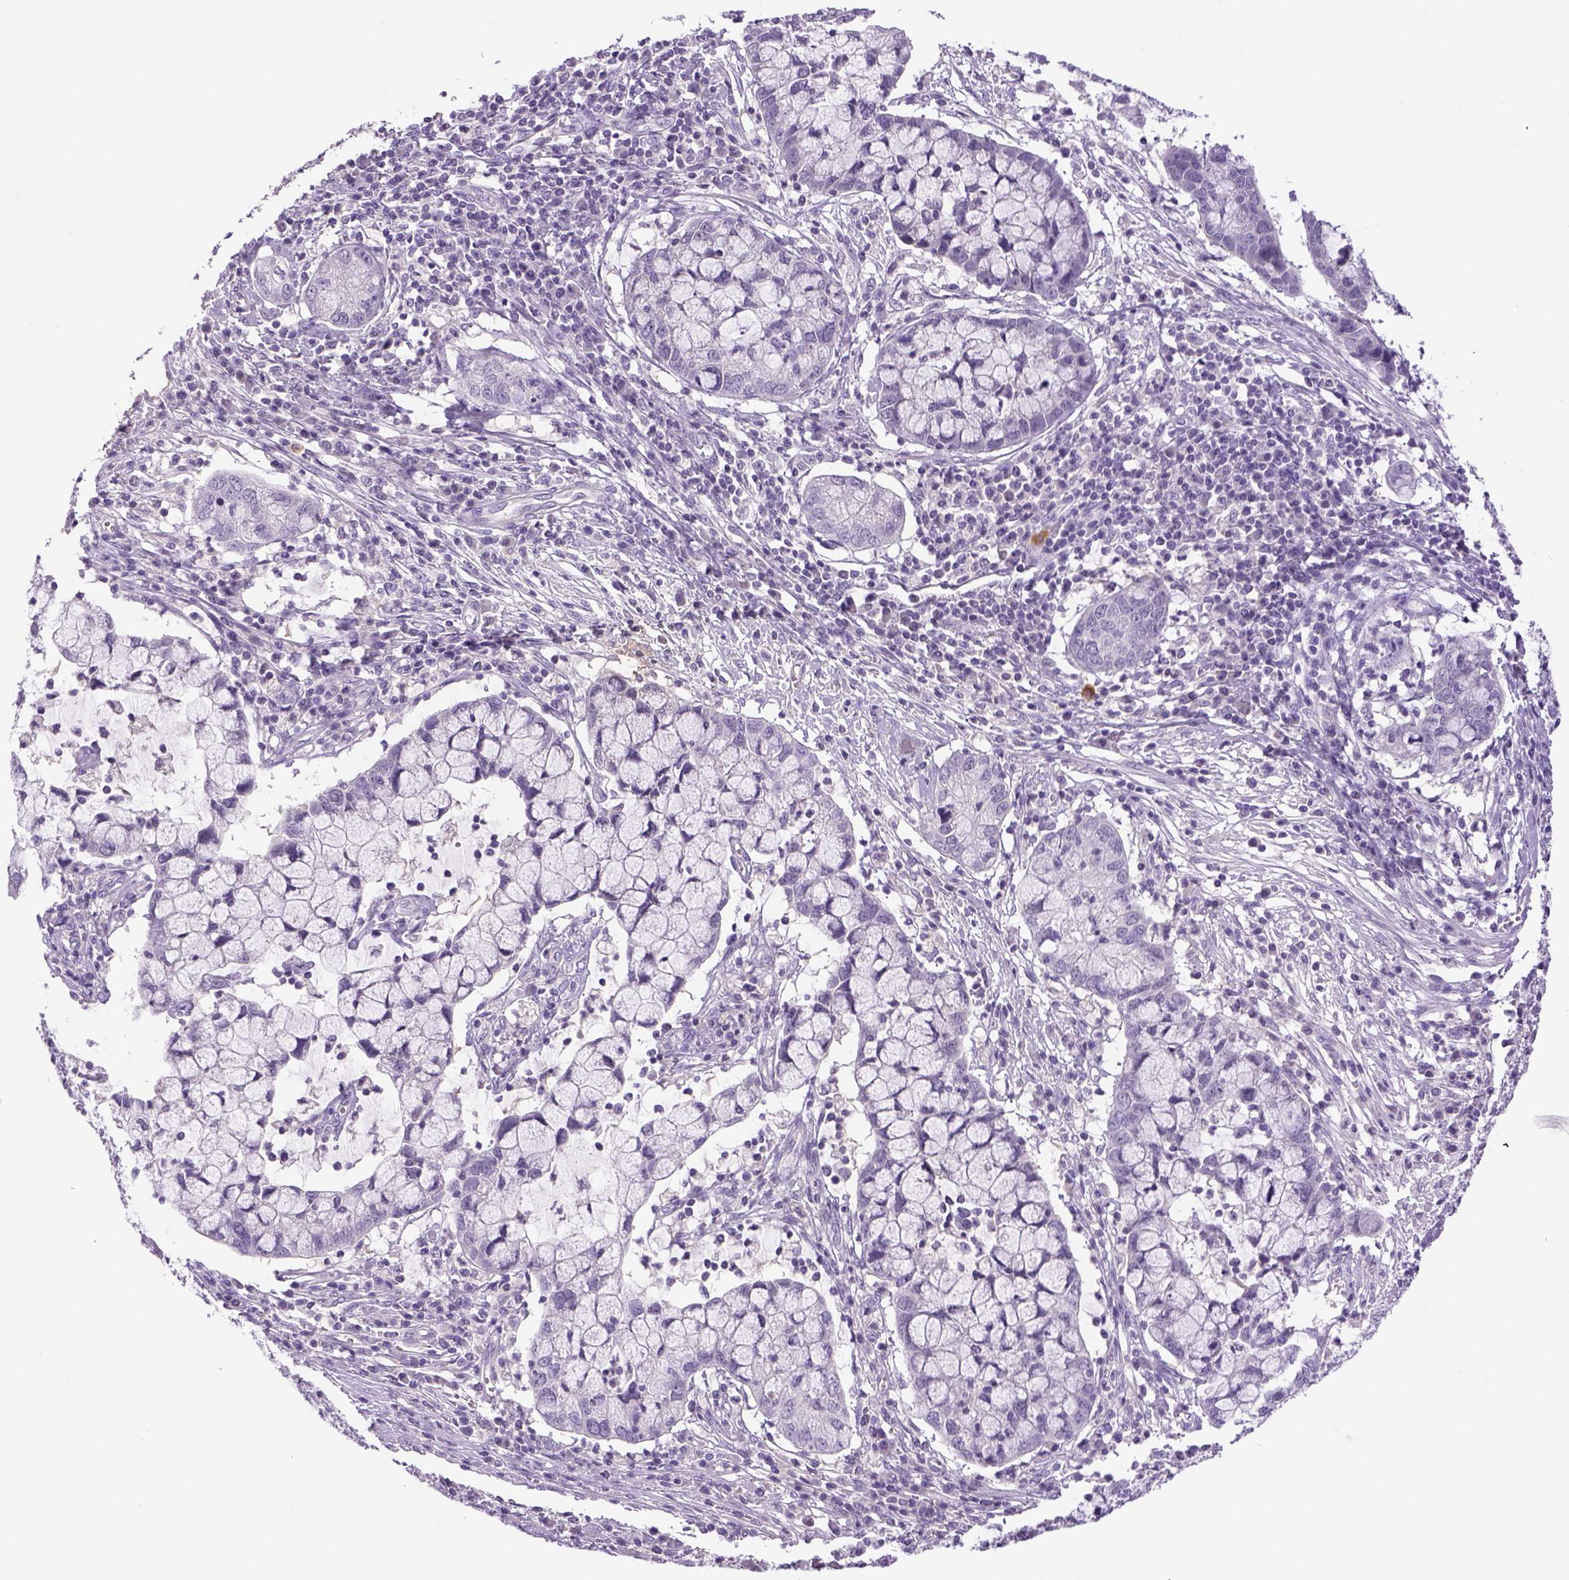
{"staining": {"intensity": "negative", "quantity": "none", "location": "none"}, "tissue": "cervical cancer", "cell_type": "Tumor cells", "image_type": "cancer", "snomed": [{"axis": "morphology", "description": "Adenocarcinoma, NOS"}, {"axis": "topography", "description": "Cervix"}], "caption": "A photomicrograph of cervical adenocarcinoma stained for a protein displays no brown staining in tumor cells. (Stains: DAB (3,3'-diaminobenzidine) immunohistochemistry with hematoxylin counter stain, Microscopy: brightfield microscopy at high magnification).", "gene": "DBH", "patient": {"sex": "female", "age": 40}}